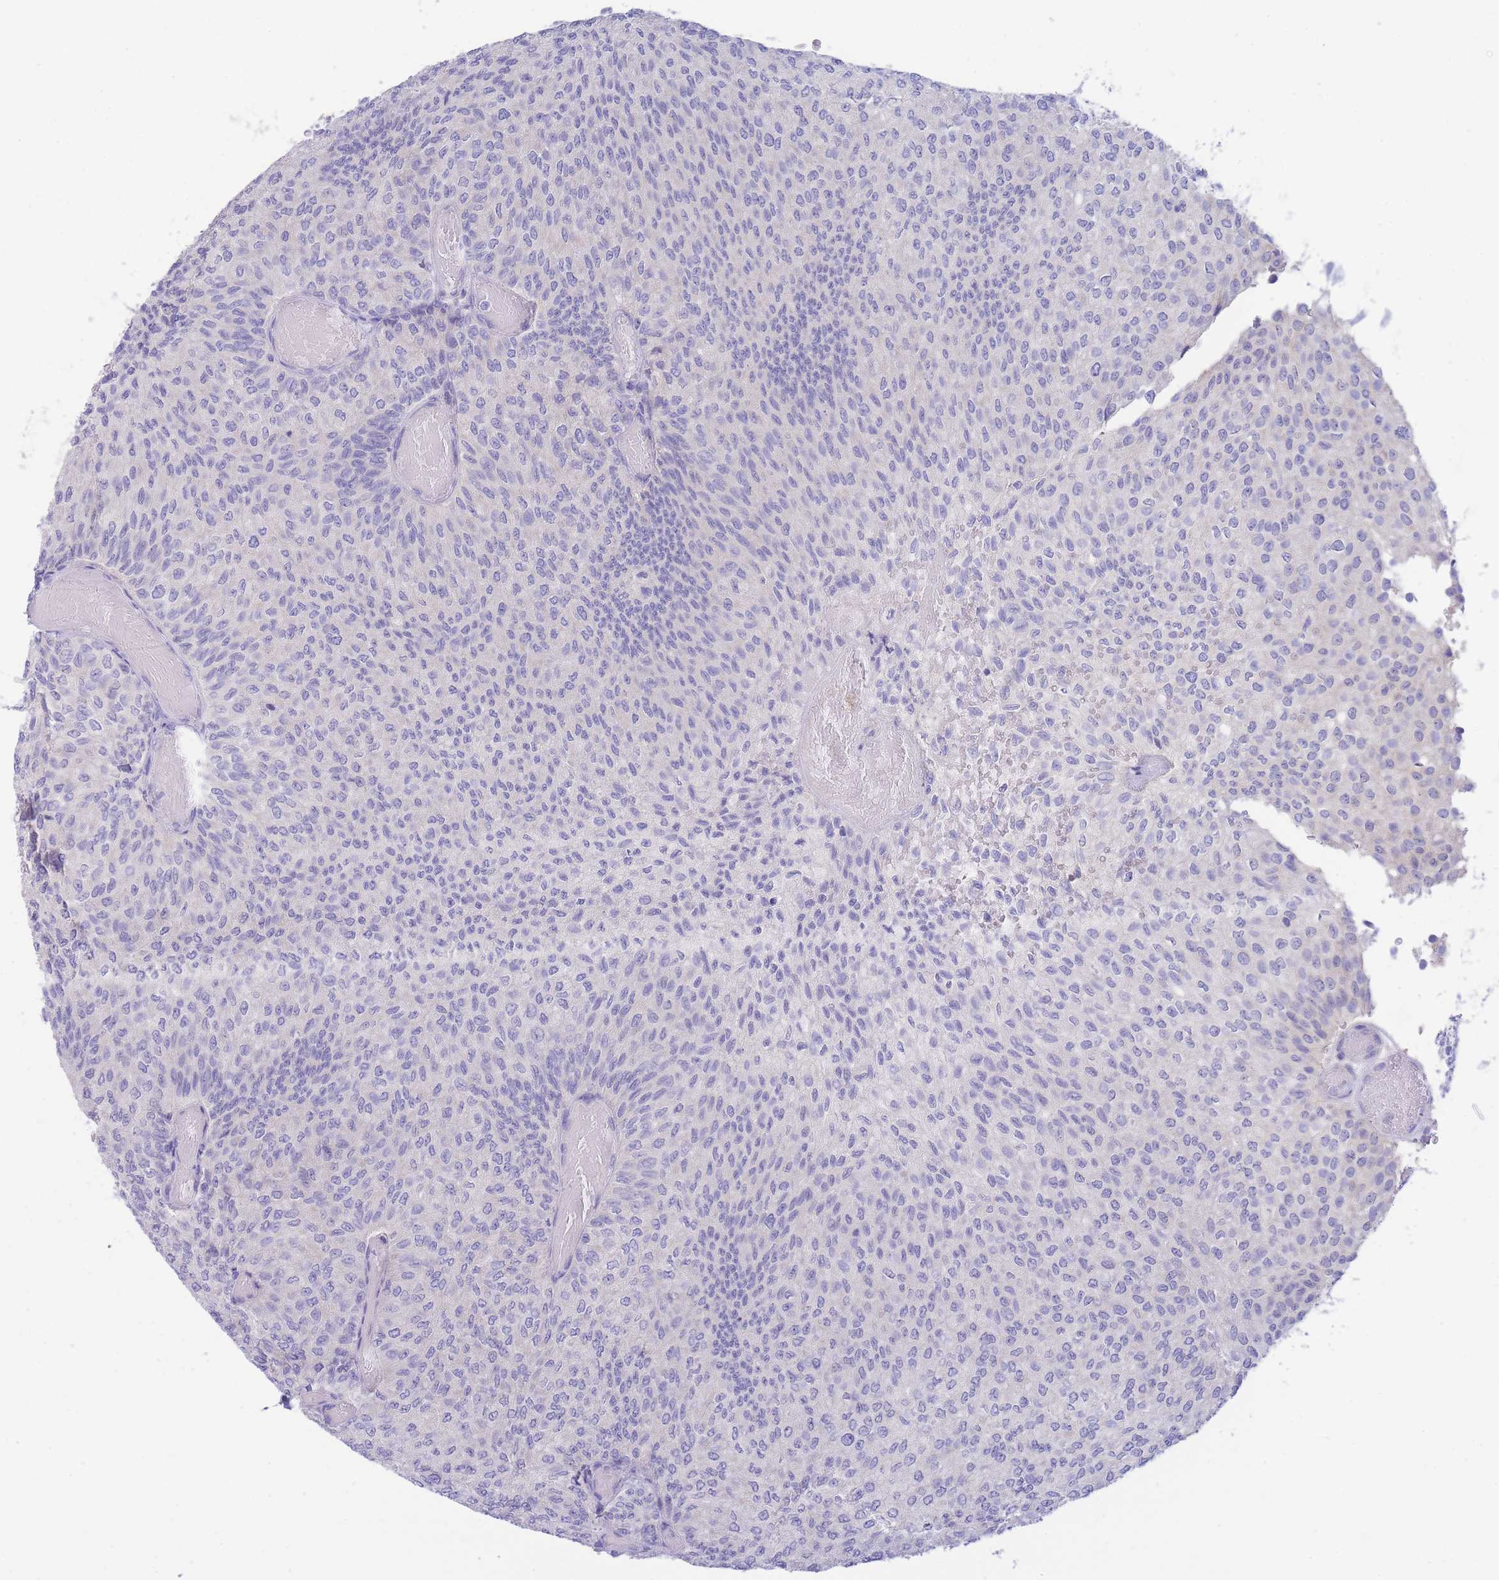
{"staining": {"intensity": "negative", "quantity": "none", "location": "none"}, "tissue": "urothelial cancer", "cell_type": "Tumor cells", "image_type": "cancer", "snomed": [{"axis": "morphology", "description": "Urothelial carcinoma, Low grade"}, {"axis": "topography", "description": "Urinary bladder"}], "caption": "This is an immunohistochemistry histopathology image of low-grade urothelial carcinoma. There is no expression in tumor cells.", "gene": "PCDHB3", "patient": {"sex": "male", "age": 78}}